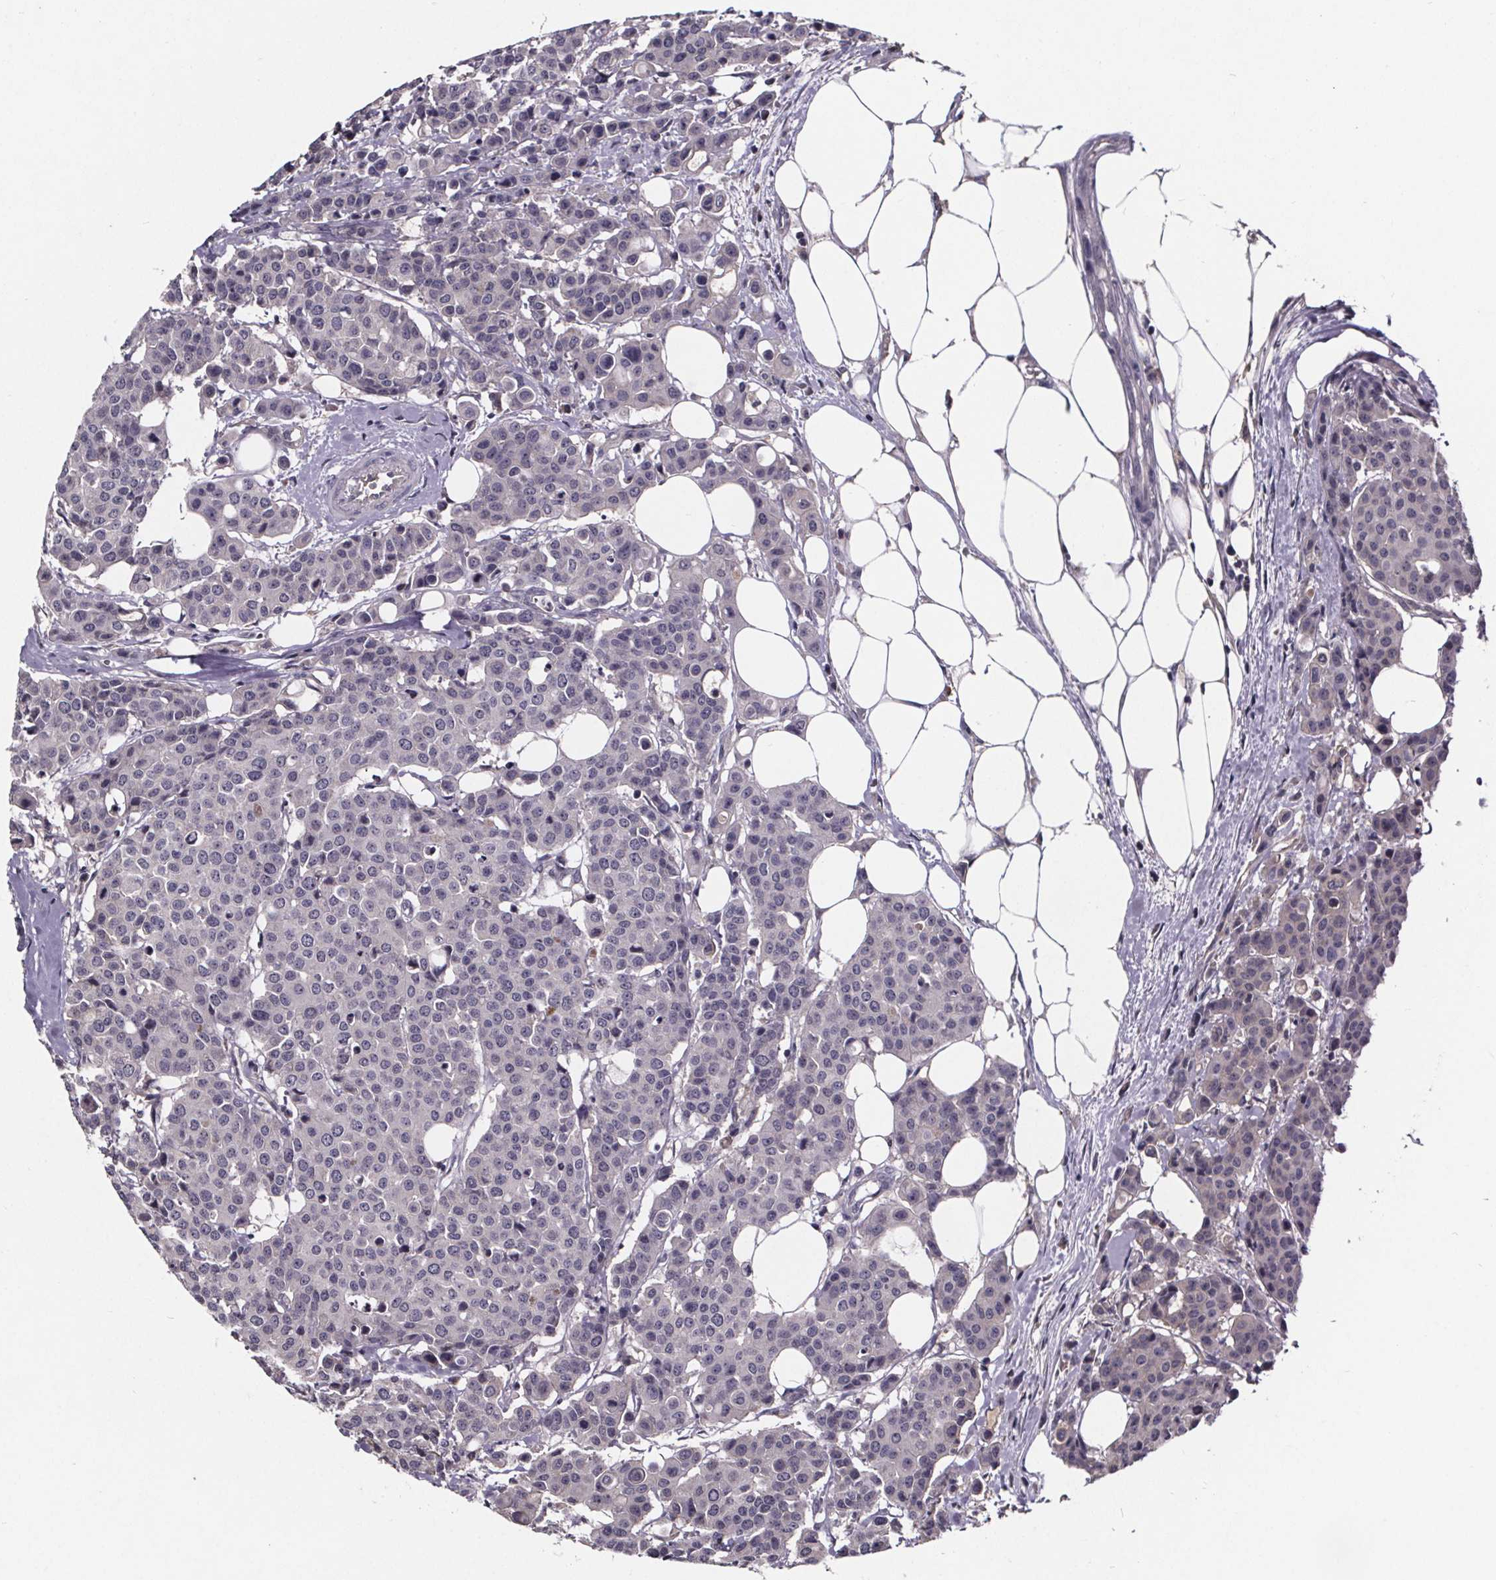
{"staining": {"intensity": "negative", "quantity": "none", "location": "none"}, "tissue": "carcinoid", "cell_type": "Tumor cells", "image_type": "cancer", "snomed": [{"axis": "morphology", "description": "Carcinoid, malignant, NOS"}, {"axis": "topography", "description": "Colon"}], "caption": "Human carcinoid stained for a protein using immunohistochemistry reveals no positivity in tumor cells.", "gene": "NPHP4", "patient": {"sex": "male", "age": 81}}